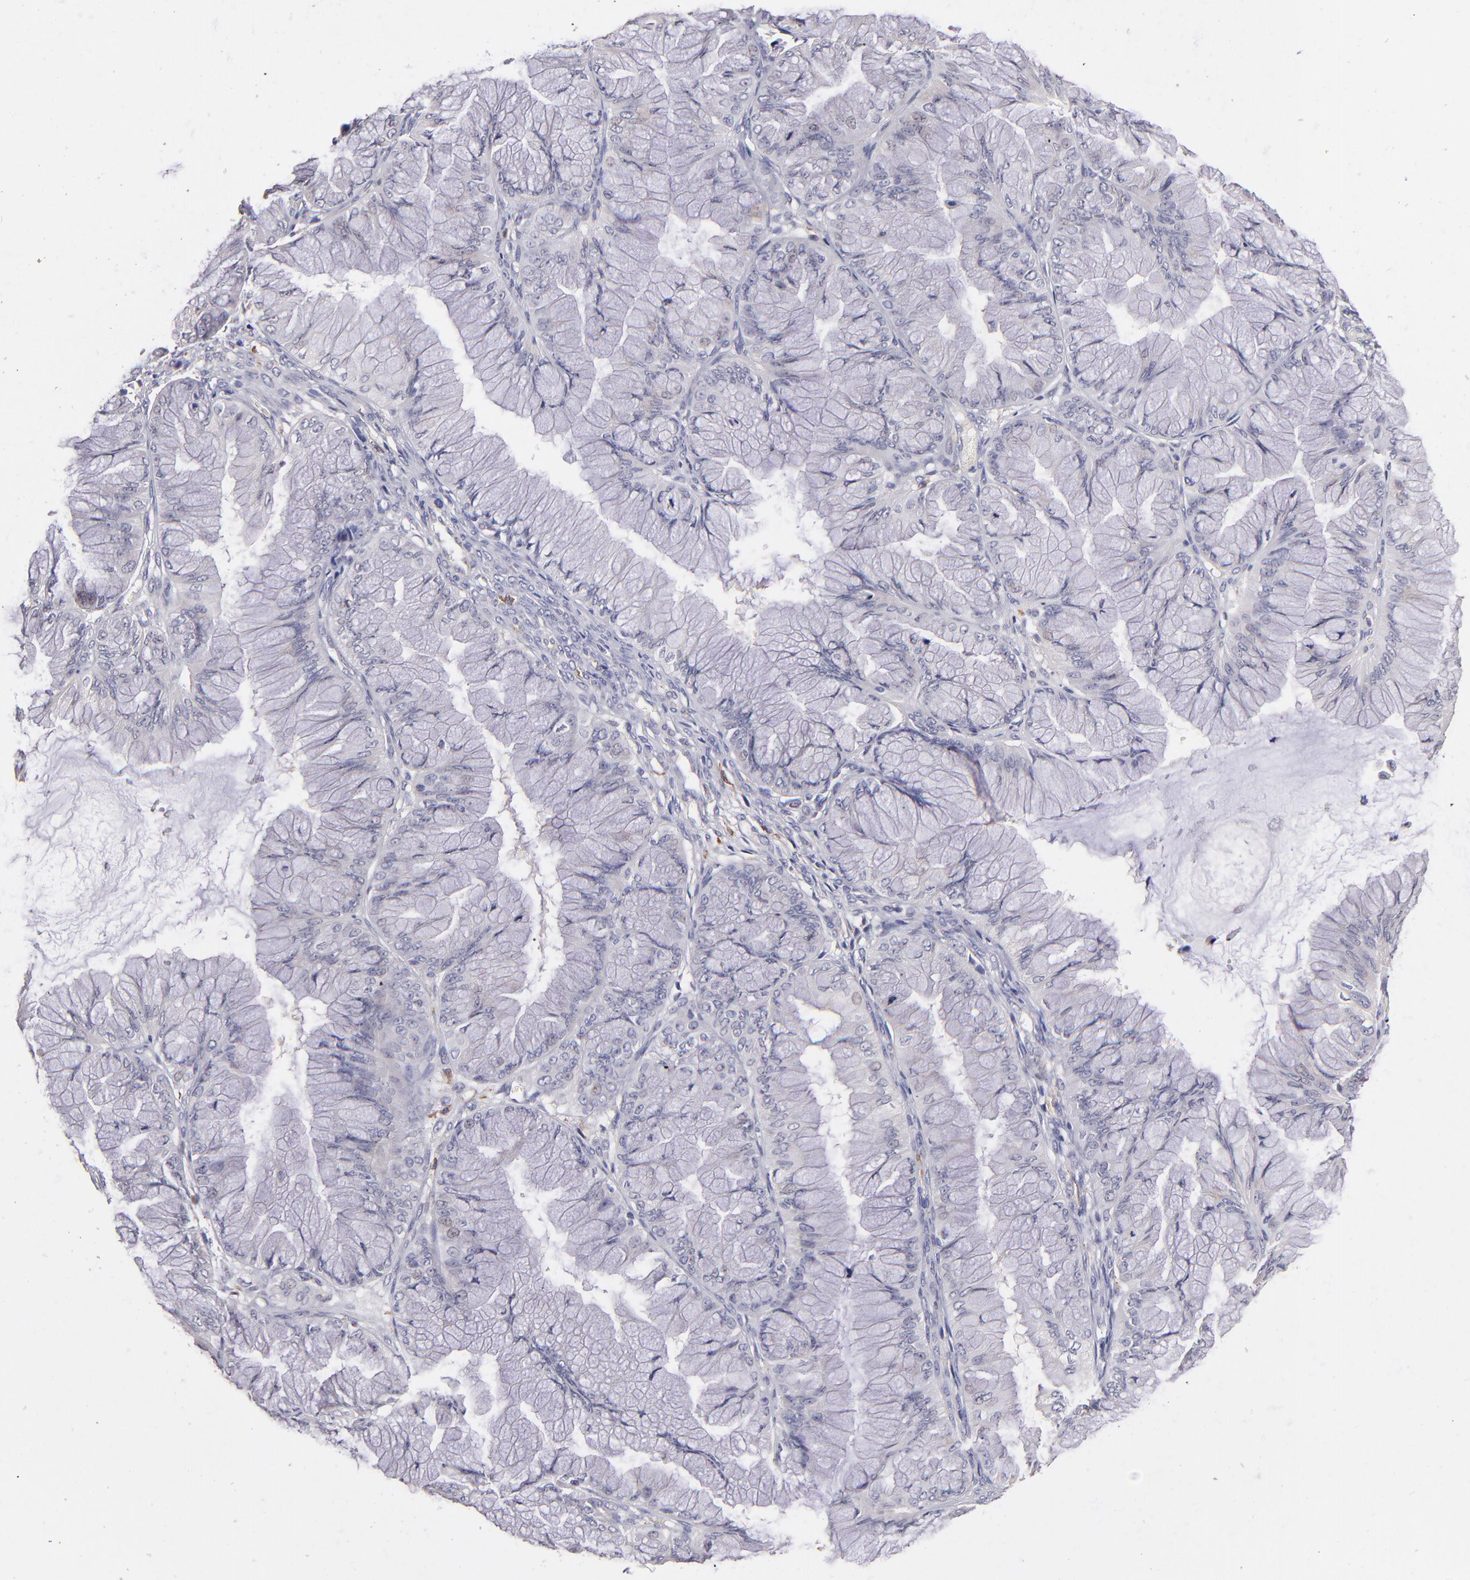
{"staining": {"intensity": "negative", "quantity": "none", "location": "none"}, "tissue": "ovarian cancer", "cell_type": "Tumor cells", "image_type": "cancer", "snomed": [{"axis": "morphology", "description": "Cystadenocarcinoma, mucinous, NOS"}, {"axis": "topography", "description": "Ovary"}], "caption": "This is an immunohistochemistry photomicrograph of mucinous cystadenocarcinoma (ovarian). There is no staining in tumor cells.", "gene": "GLDC", "patient": {"sex": "female", "age": 63}}